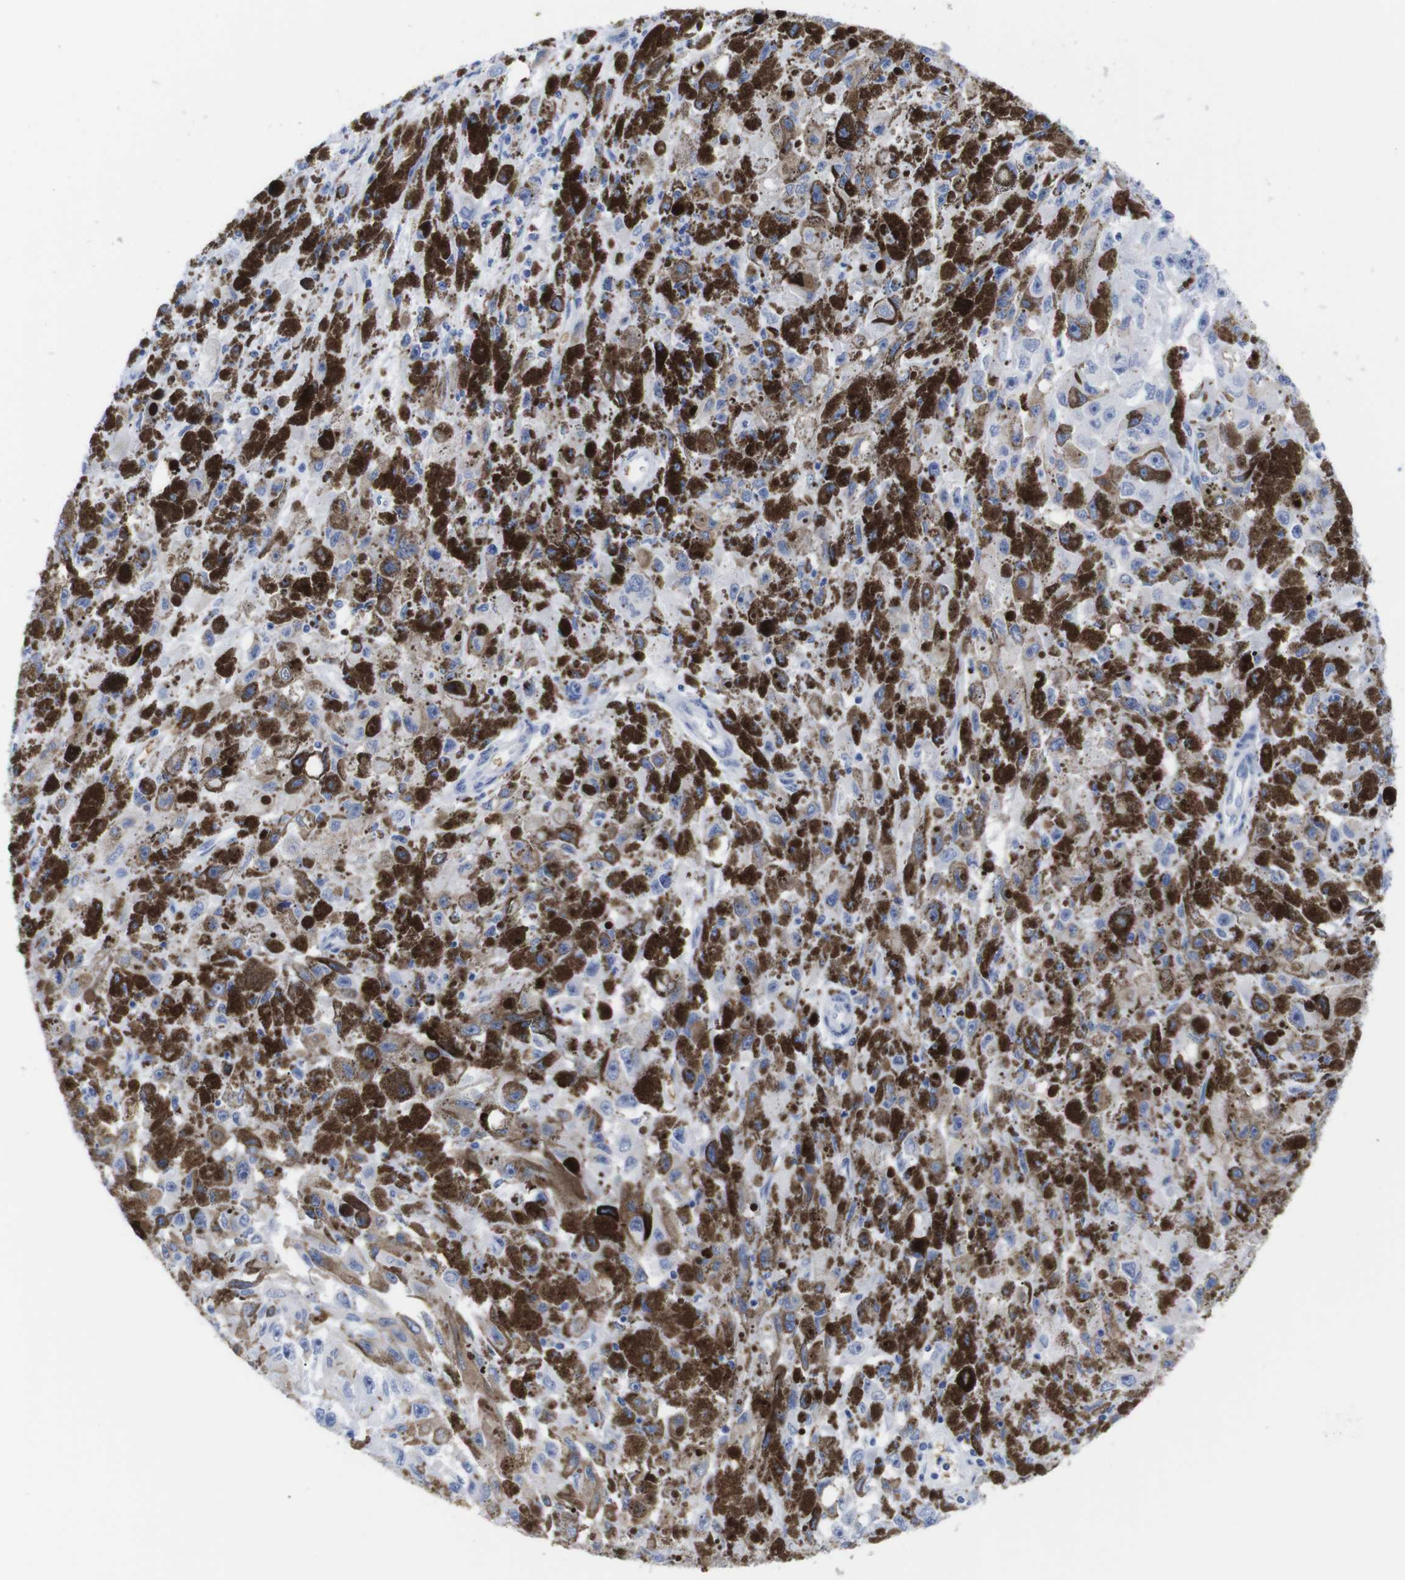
{"staining": {"intensity": "negative", "quantity": "none", "location": "none"}, "tissue": "melanoma", "cell_type": "Tumor cells", "image_type": "cancer", "snomed": [{"axis": "morphology", "description": "Malignant melanoma, NOS"}, {"axis": "topography", "description": "Skin"}], "caption": "The immunohistochemistry (IHC) photomicrograph has no significant positivity in tumor cells of malignant melanoma tissue.", "gene": "S1PR2", "patient": {"sex": "female", "age": 104}}